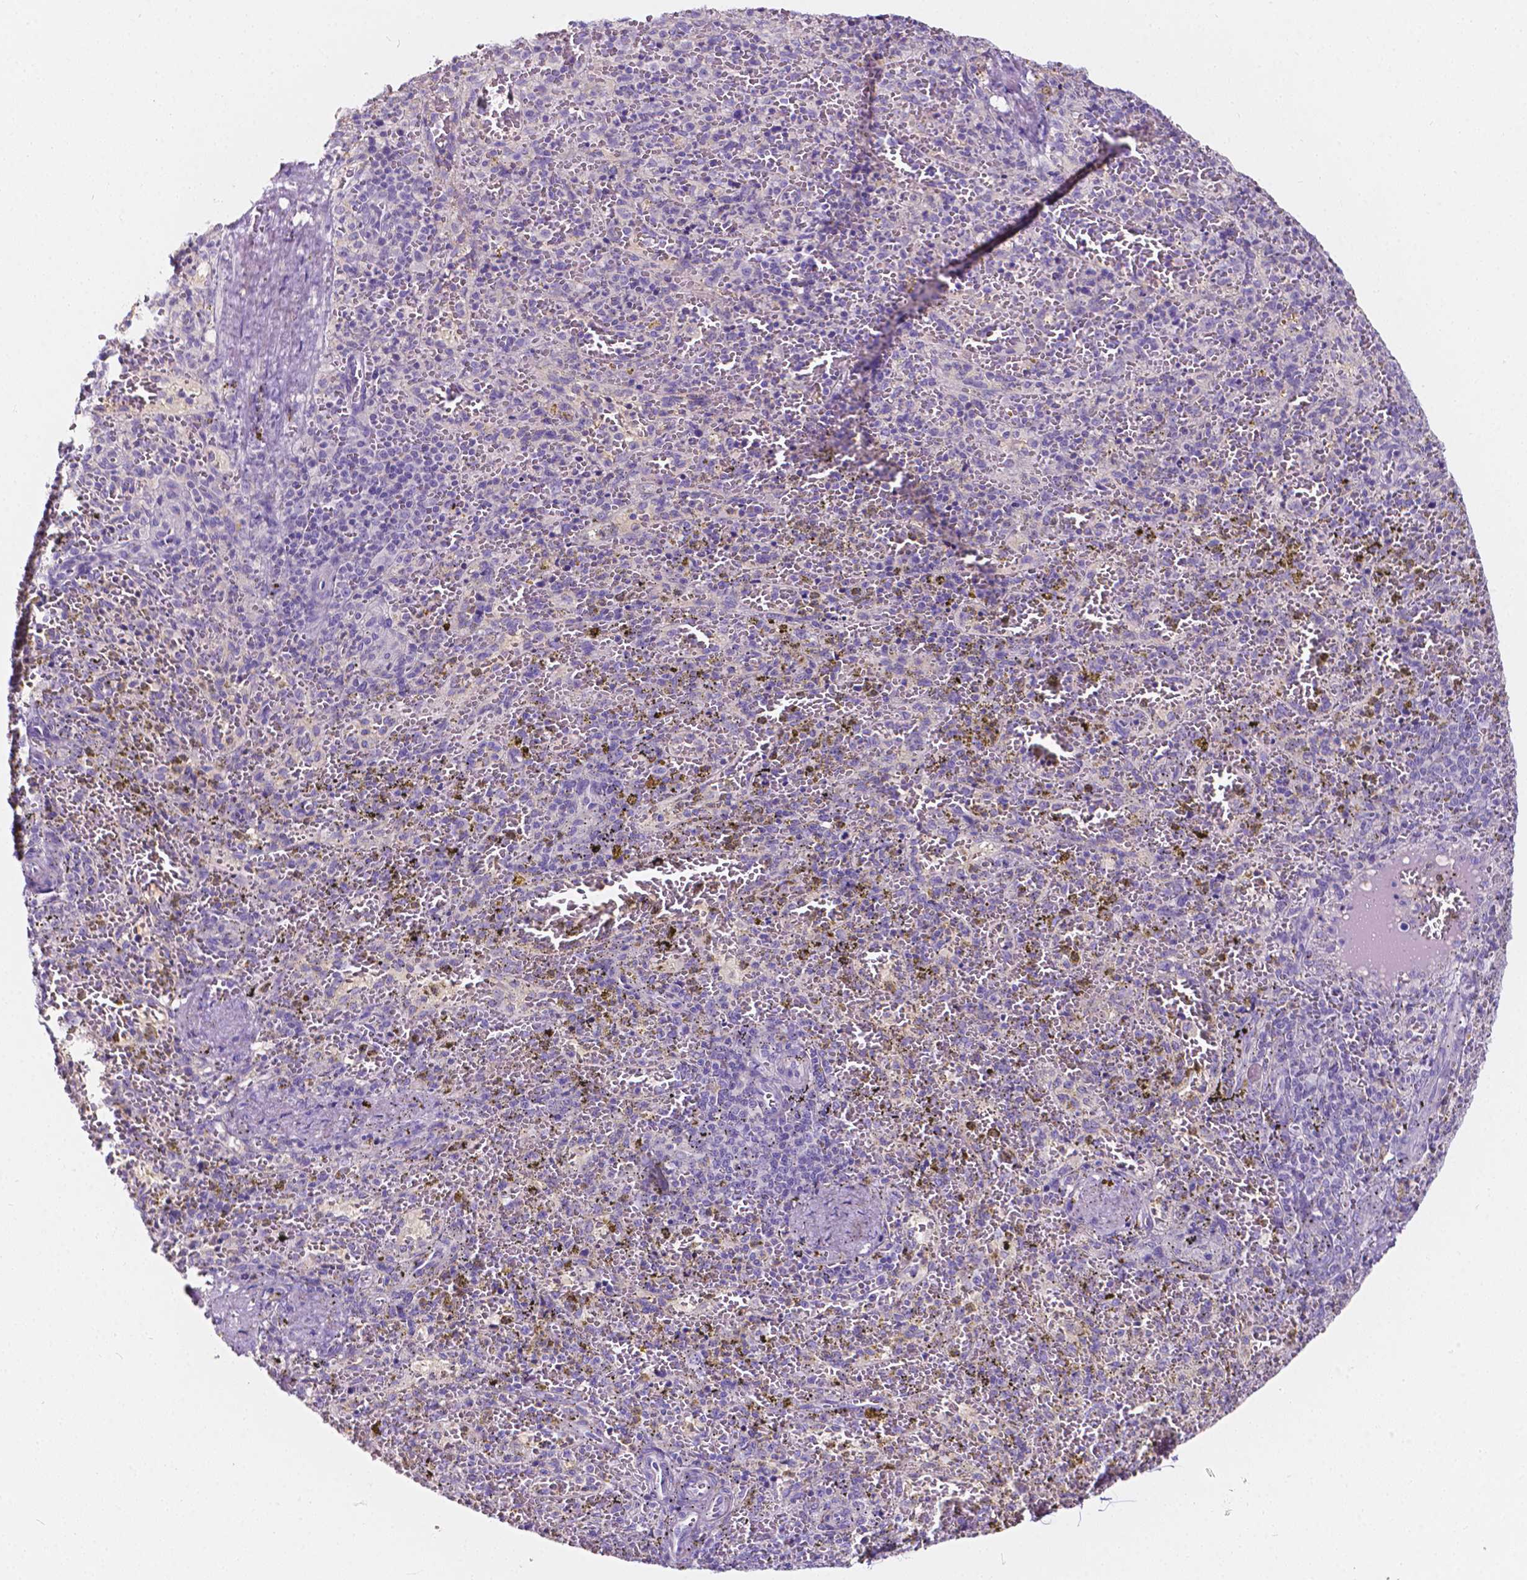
{"staining": {"intensity": "negative", "quantity": "none", "location": "none"}, "tissue": "spleen", "cell_type": "Cells in red pulp", "image_type": "normal", "snomed": [{"axis": "morphology", "description": "Normal tissue, NOS"}, {"axis": "topography", "description": "Spleen"}], "caption": "A micrograph of spleen stained for a protein demonstrates no brown staining in cells in red pulp.", "gene": "CLSTN2", "patient": {"sex": "female", "age": 50}}